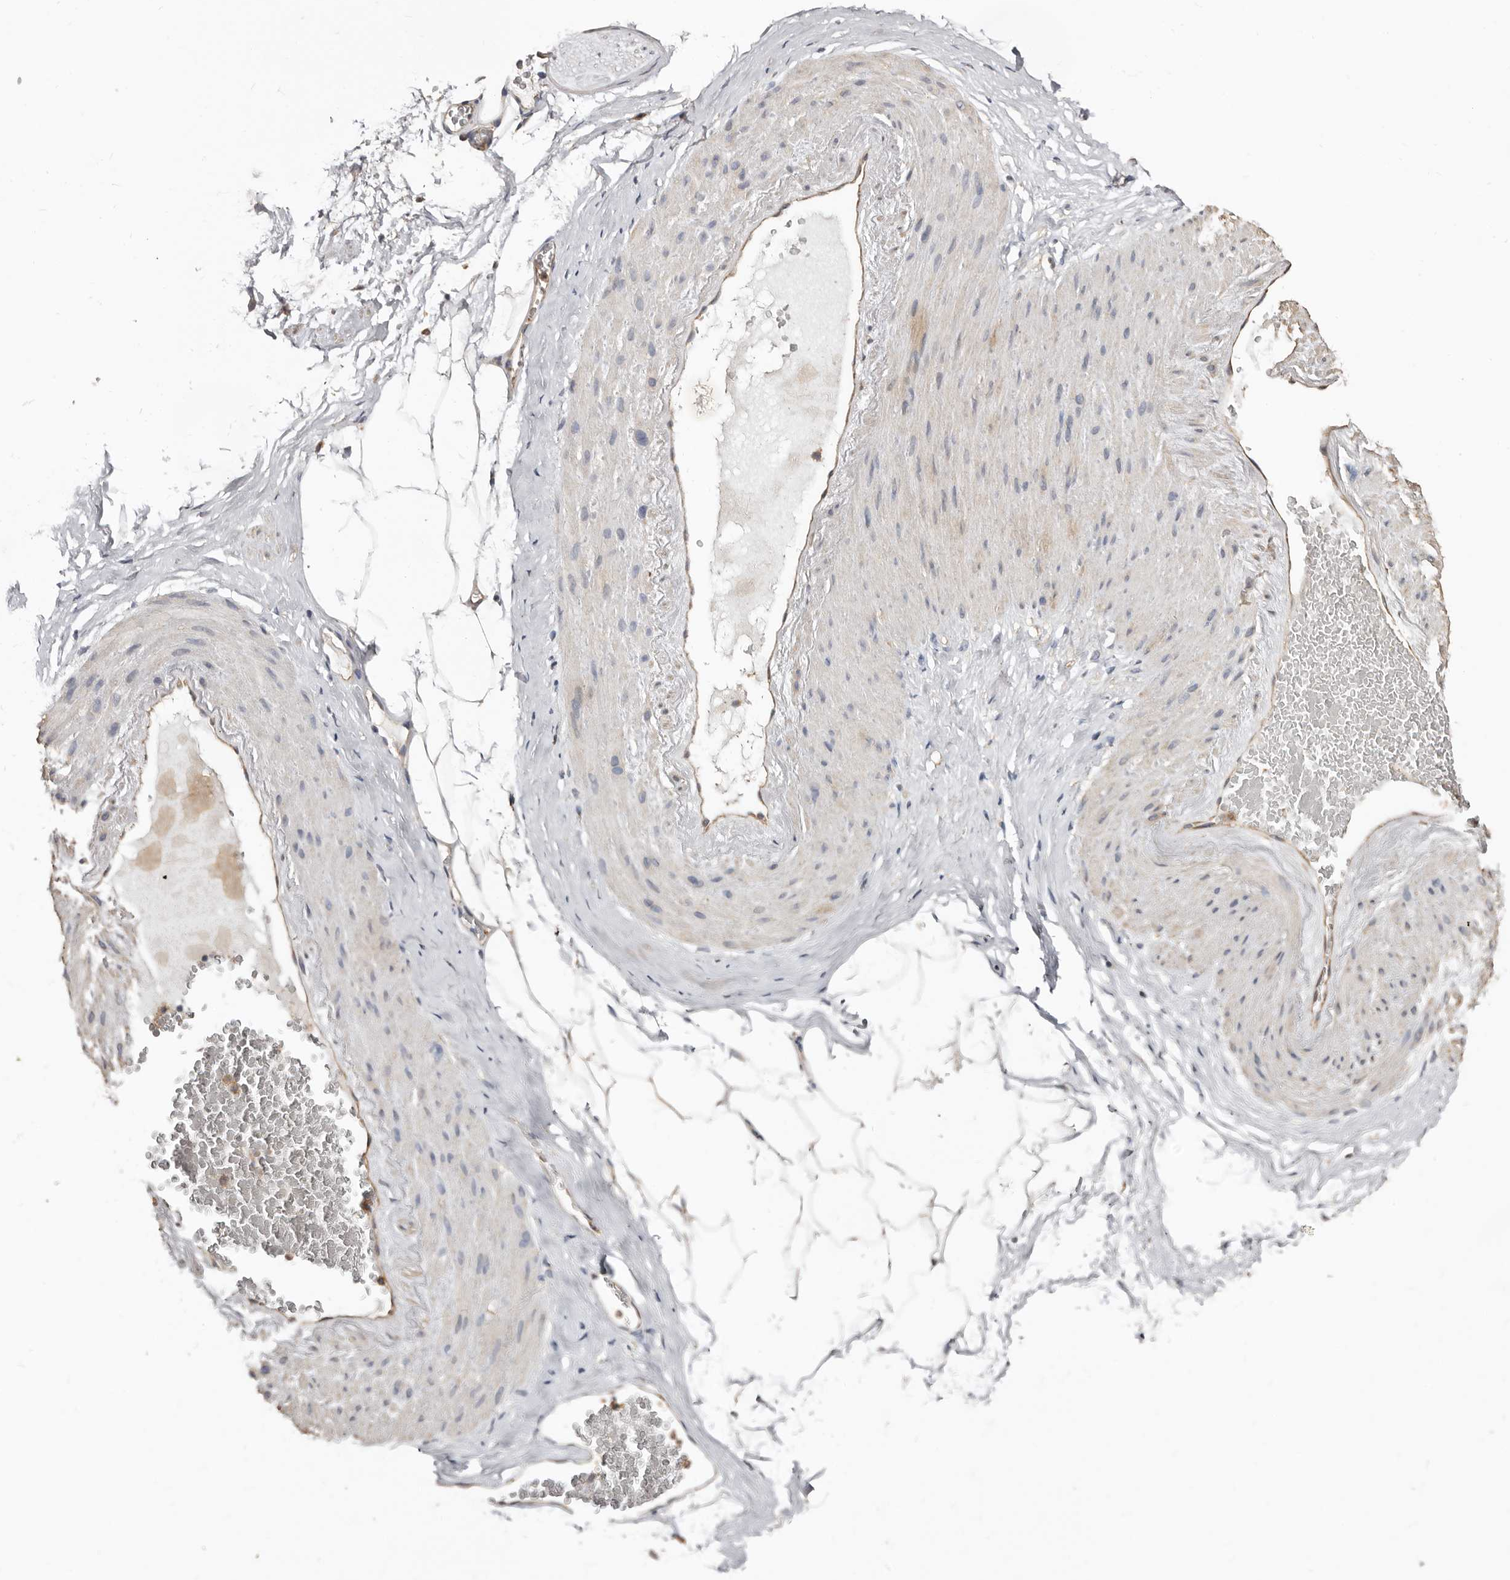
{"staining": {"intensity": "negative", "quantity": "none", "location": "none"}, "tissue": "adipose tissue", "cell_type": "Adipocytes", "image_type": "normal", "snomed": [{"axis": "morphology", "description": "Normal tissue, NOS"}, {"axis": "morphology", "description": "Adenocarcinoma, Low grade"}, {"axis": "topography", "description": "Prostate"}, {"axis": "topography", "description": "Peripheral nerve tissue"}], "caption": "Protein analysis of unremarkable adipose tissue reveals no significant staining in adipocytes. Brightfield microscopy of immunohistochemistry (IHC) stained with DAB (brown) and hematoxylin (blue), captured at high magnification.", "gene": "MRPL18", "patient": {"sex": "male", "age": 63}}